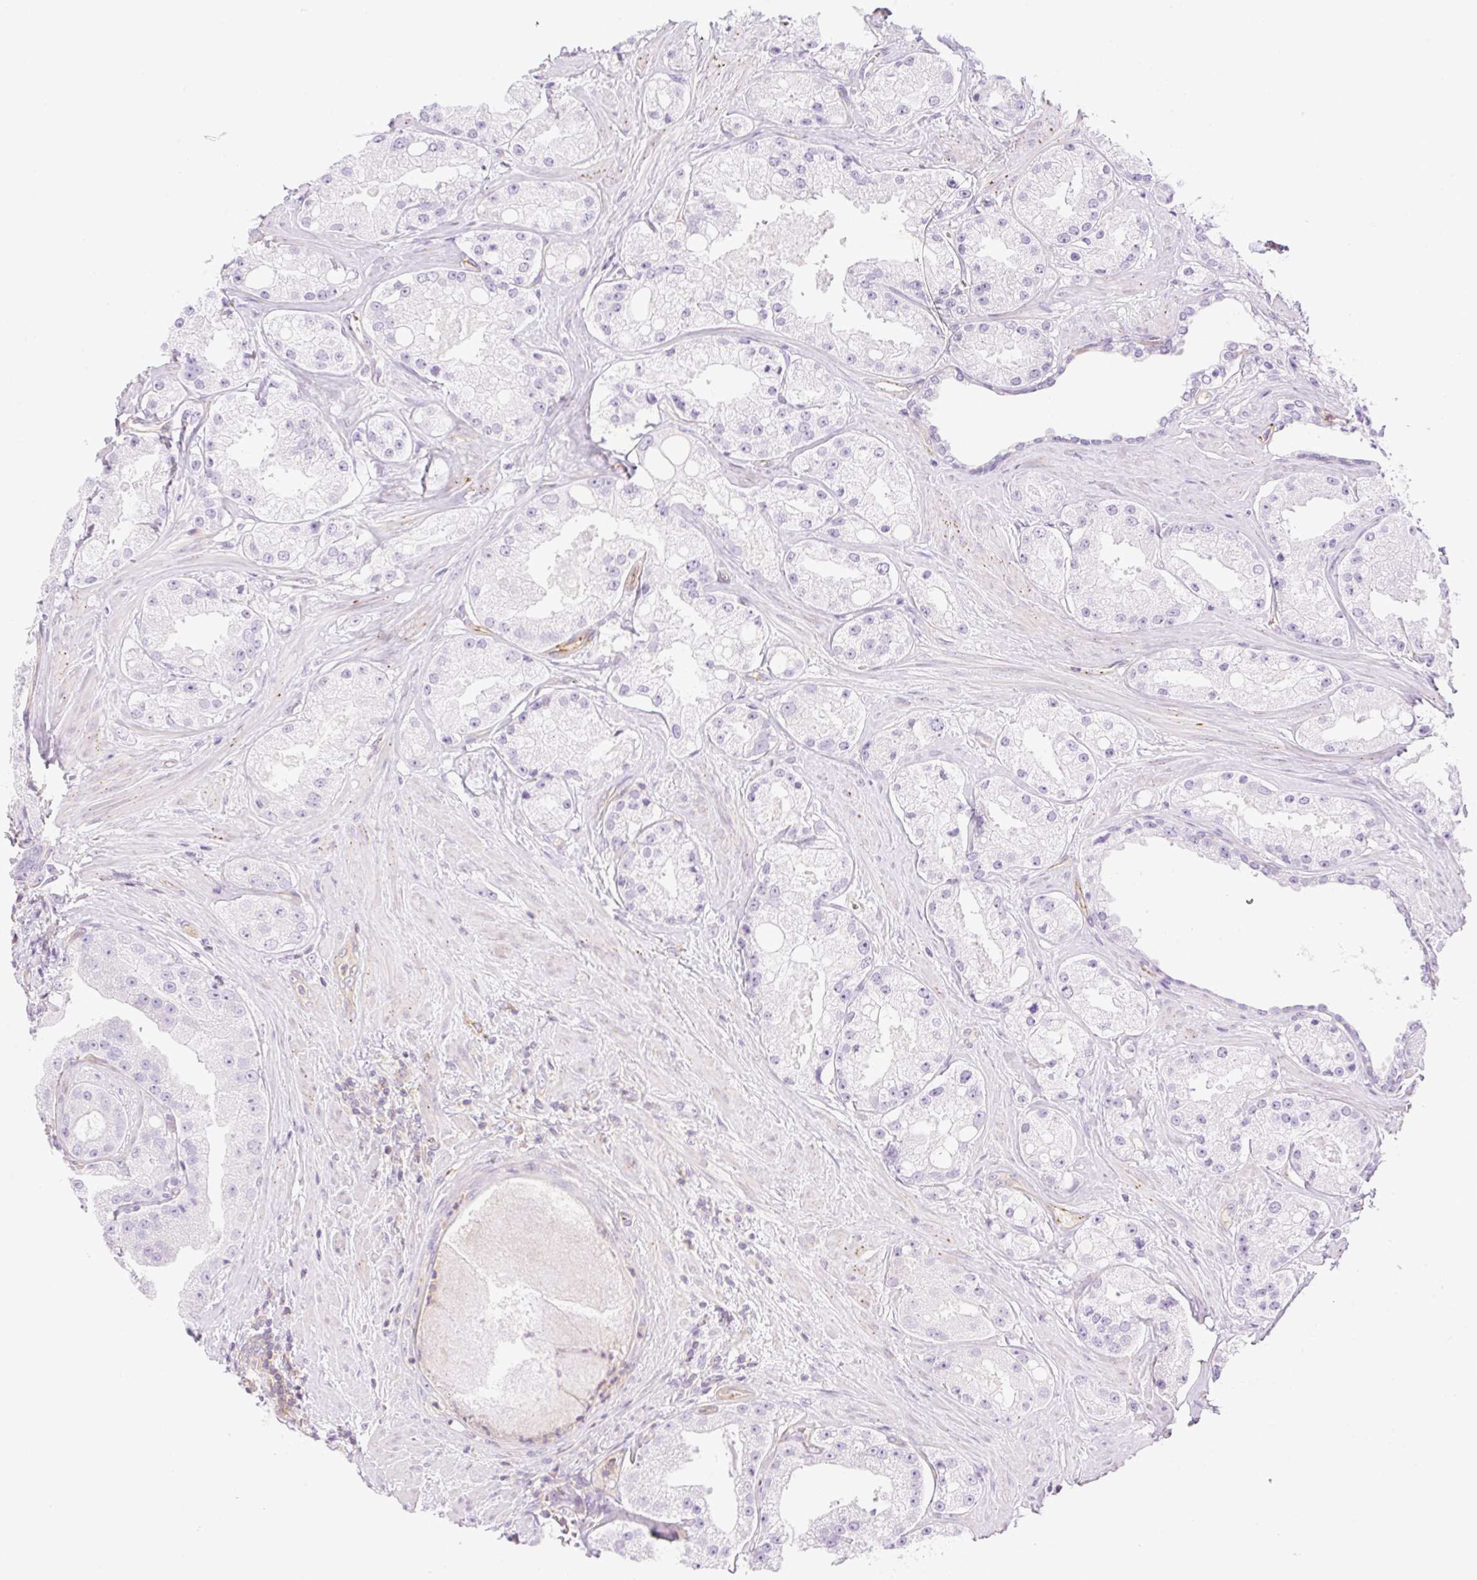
{"staining": {"intensity": "negative", "quantity": "none", "location": "none"}, "tissue": "prostate cancer", "cell_type": "Tumor cells", "image_type": "cancer", "snomed": [{"axis": "morphology", "description": "Adenocarcinoma, High grade"}, {"axis": "topography", "description": "Prostate"}], "caption": "Tumor cells show no significant protein staining in prostate high-grade adenocarcinoma.", "gene": "EHD3", "patient": {"sex": "male", "age": 66}}